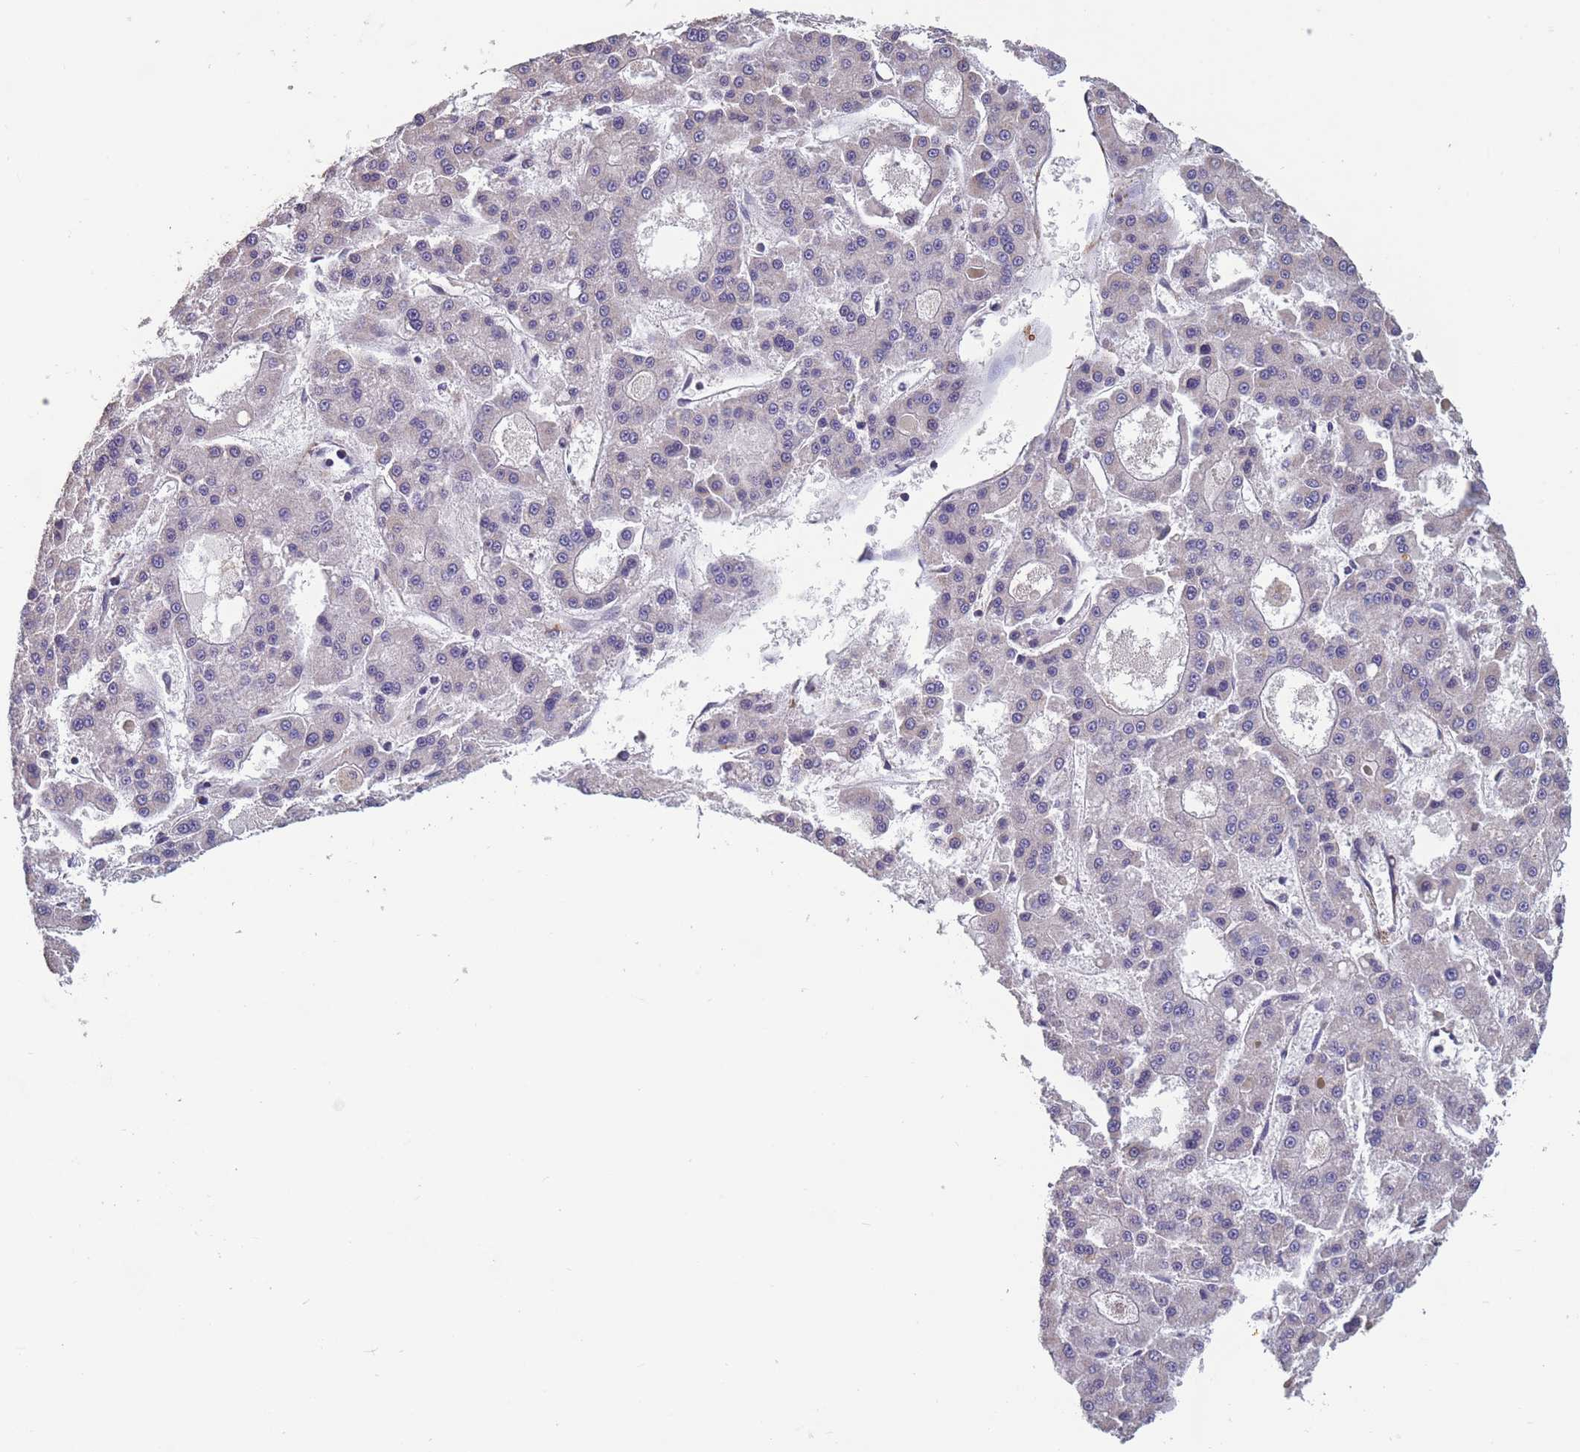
{"staining": {"intensity": "negative", "quantity": "none", "location": "none"}, "tissue": "liver cancer", "cell_type": "Tumor cells", "image_type": "cancer", "snomed": [{"axis": "morphology", "description": "Carcinoma, Hepatocellular, NOS"}, {"axis": "topography", "description": "Liver"}], "caption": "This is a image of immunohistochemistry (IHC) staining of liver hepatocellular carcinoma, which shows no staining in tumor cells. The staining was performed using DAB (3,3'-diaminobenzidine) to visualize the protein expression in brown, while the nuclei were stained in blue with hematoxylin (Magnification: 20x).", "gene": "TOMM40L", "patient": {"sex": "male", "age": 70}}